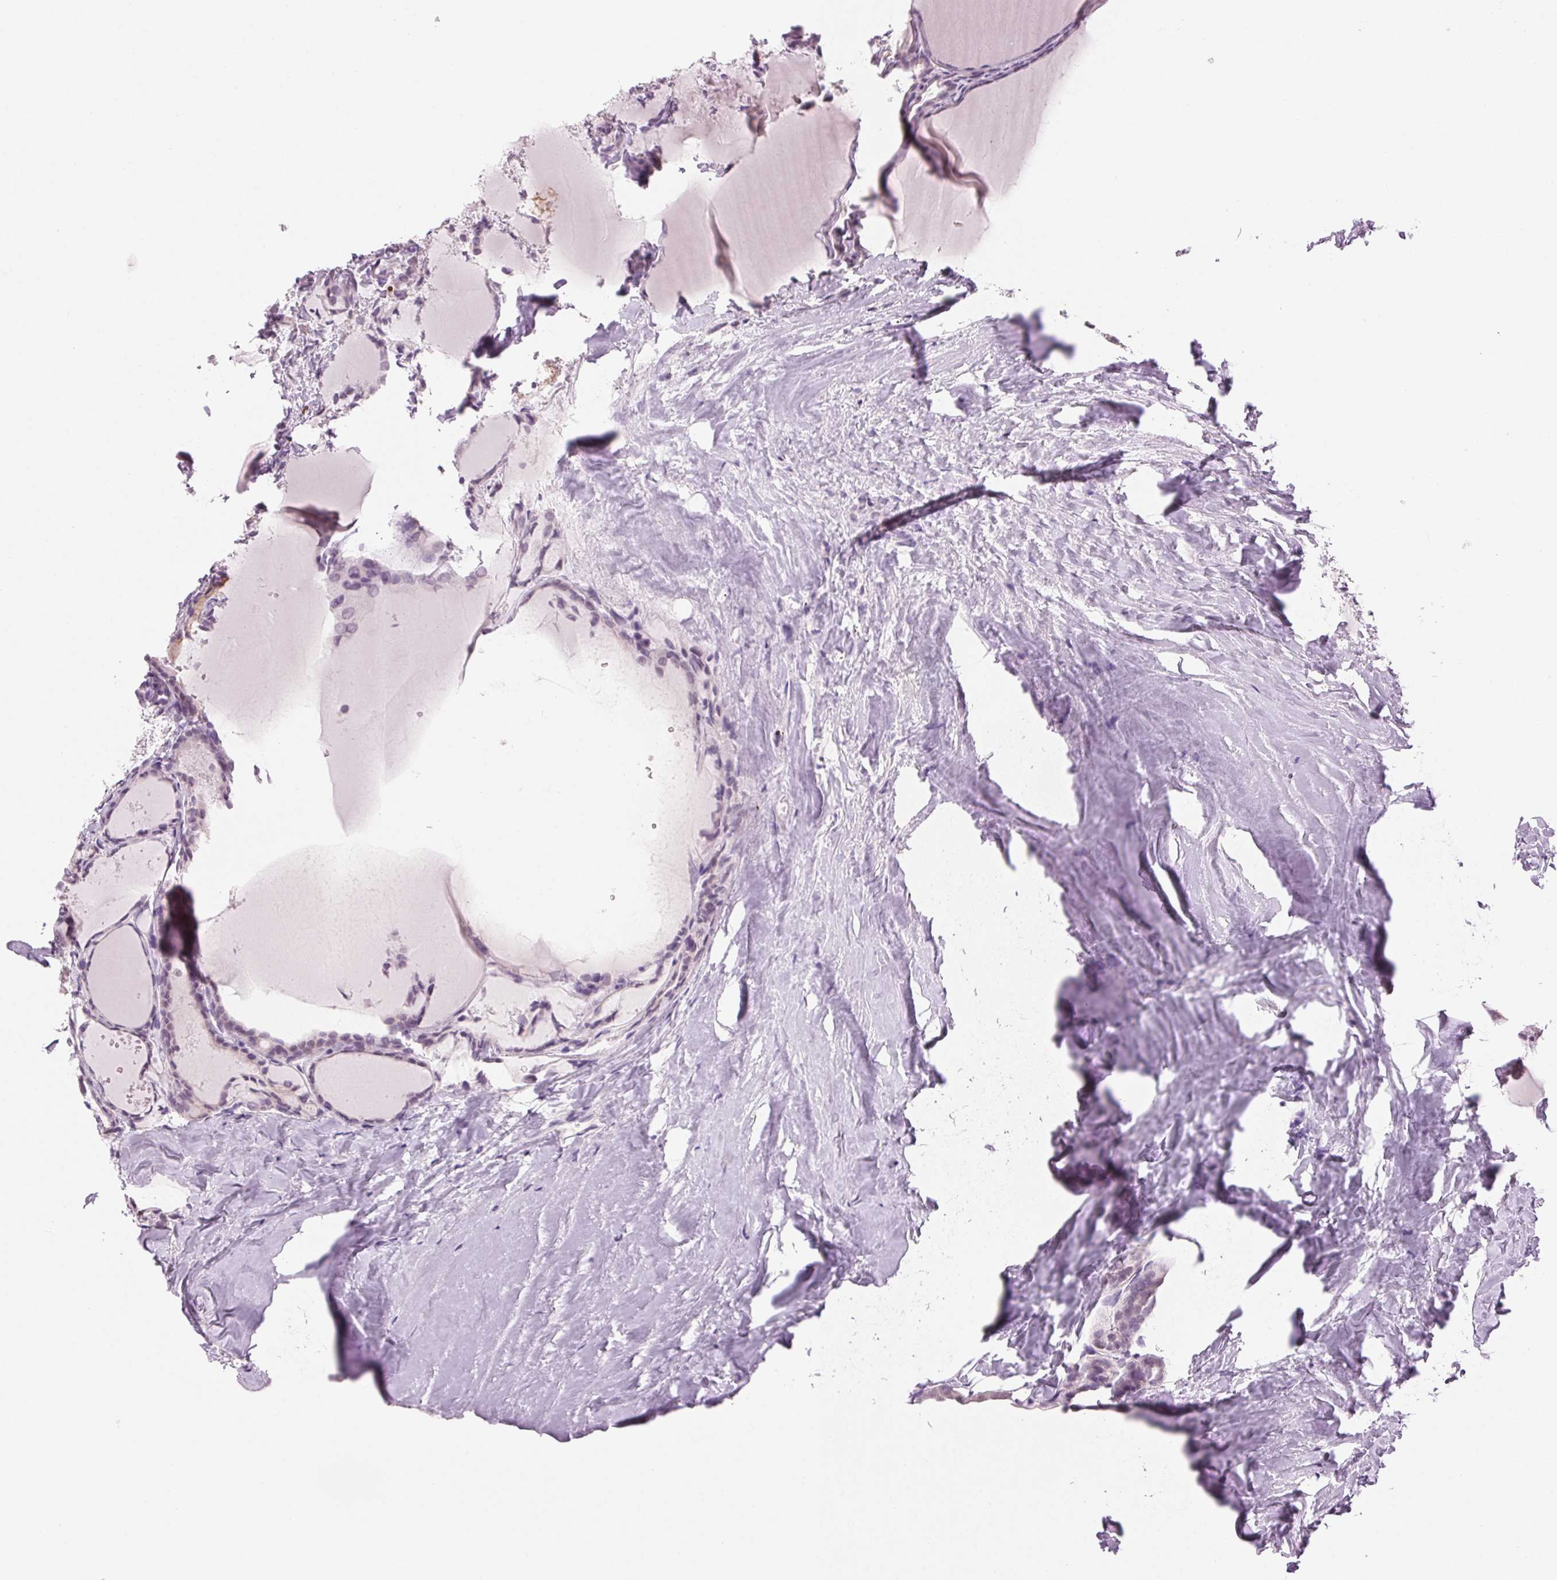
{"staining": {"intensity": "weak", "quantity": "<25%", "location": "nuclear"}, "tissue": "thyroid cancer", "cell_type": "Tumor cells", "image_type": "cancer", "snomed": [{"axis": "morphology", "description": "Papillary adenocarcinoma, NOS"}, {"axis": "topography", "description": "Thyroid gland"}], "caption": "Tumor cells show no significant protein positivity in thyroid cancer.", "gene": "MPO", "patient": {"sex": "female", "age": 46}}